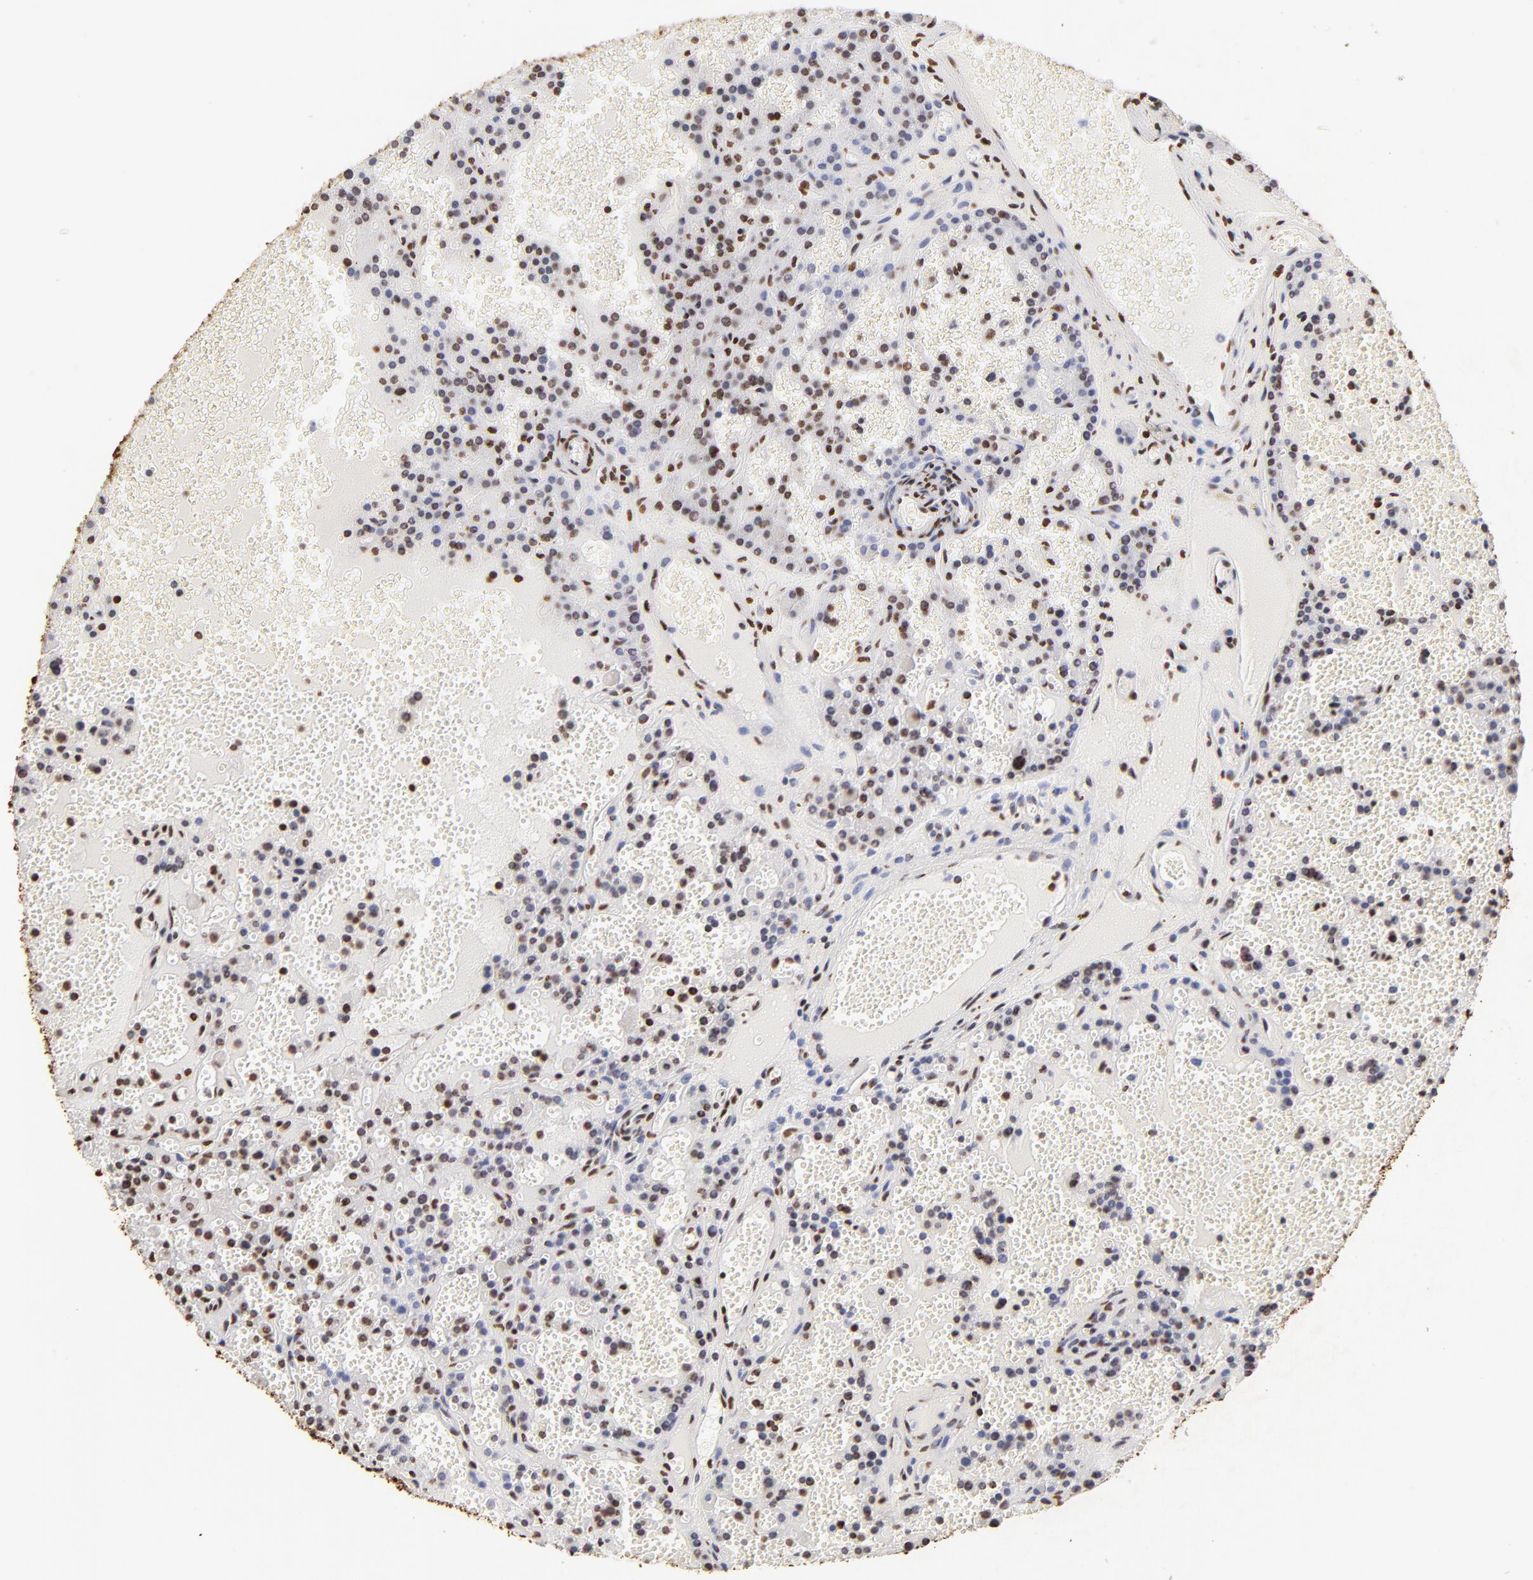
{"staining": {"intensity": "strong", "quantity": "25%-75%", "location": "nuclear"}, "tissue": "parathyroid gland", "cell_type": "Glandular cells", "image_type": "normal", "snomed": [{"axis": "morphology", "description": "Normal tissue, NOS"}, {"axis": "topography", "description": "Parathyroid gland"}], "caption": "A brown stain shows strong nuclear staining of a protein in glandular cells of normal parathyroid gland.", "gene": "FBH1", "patient": {"sex": "male", "age": 25}}